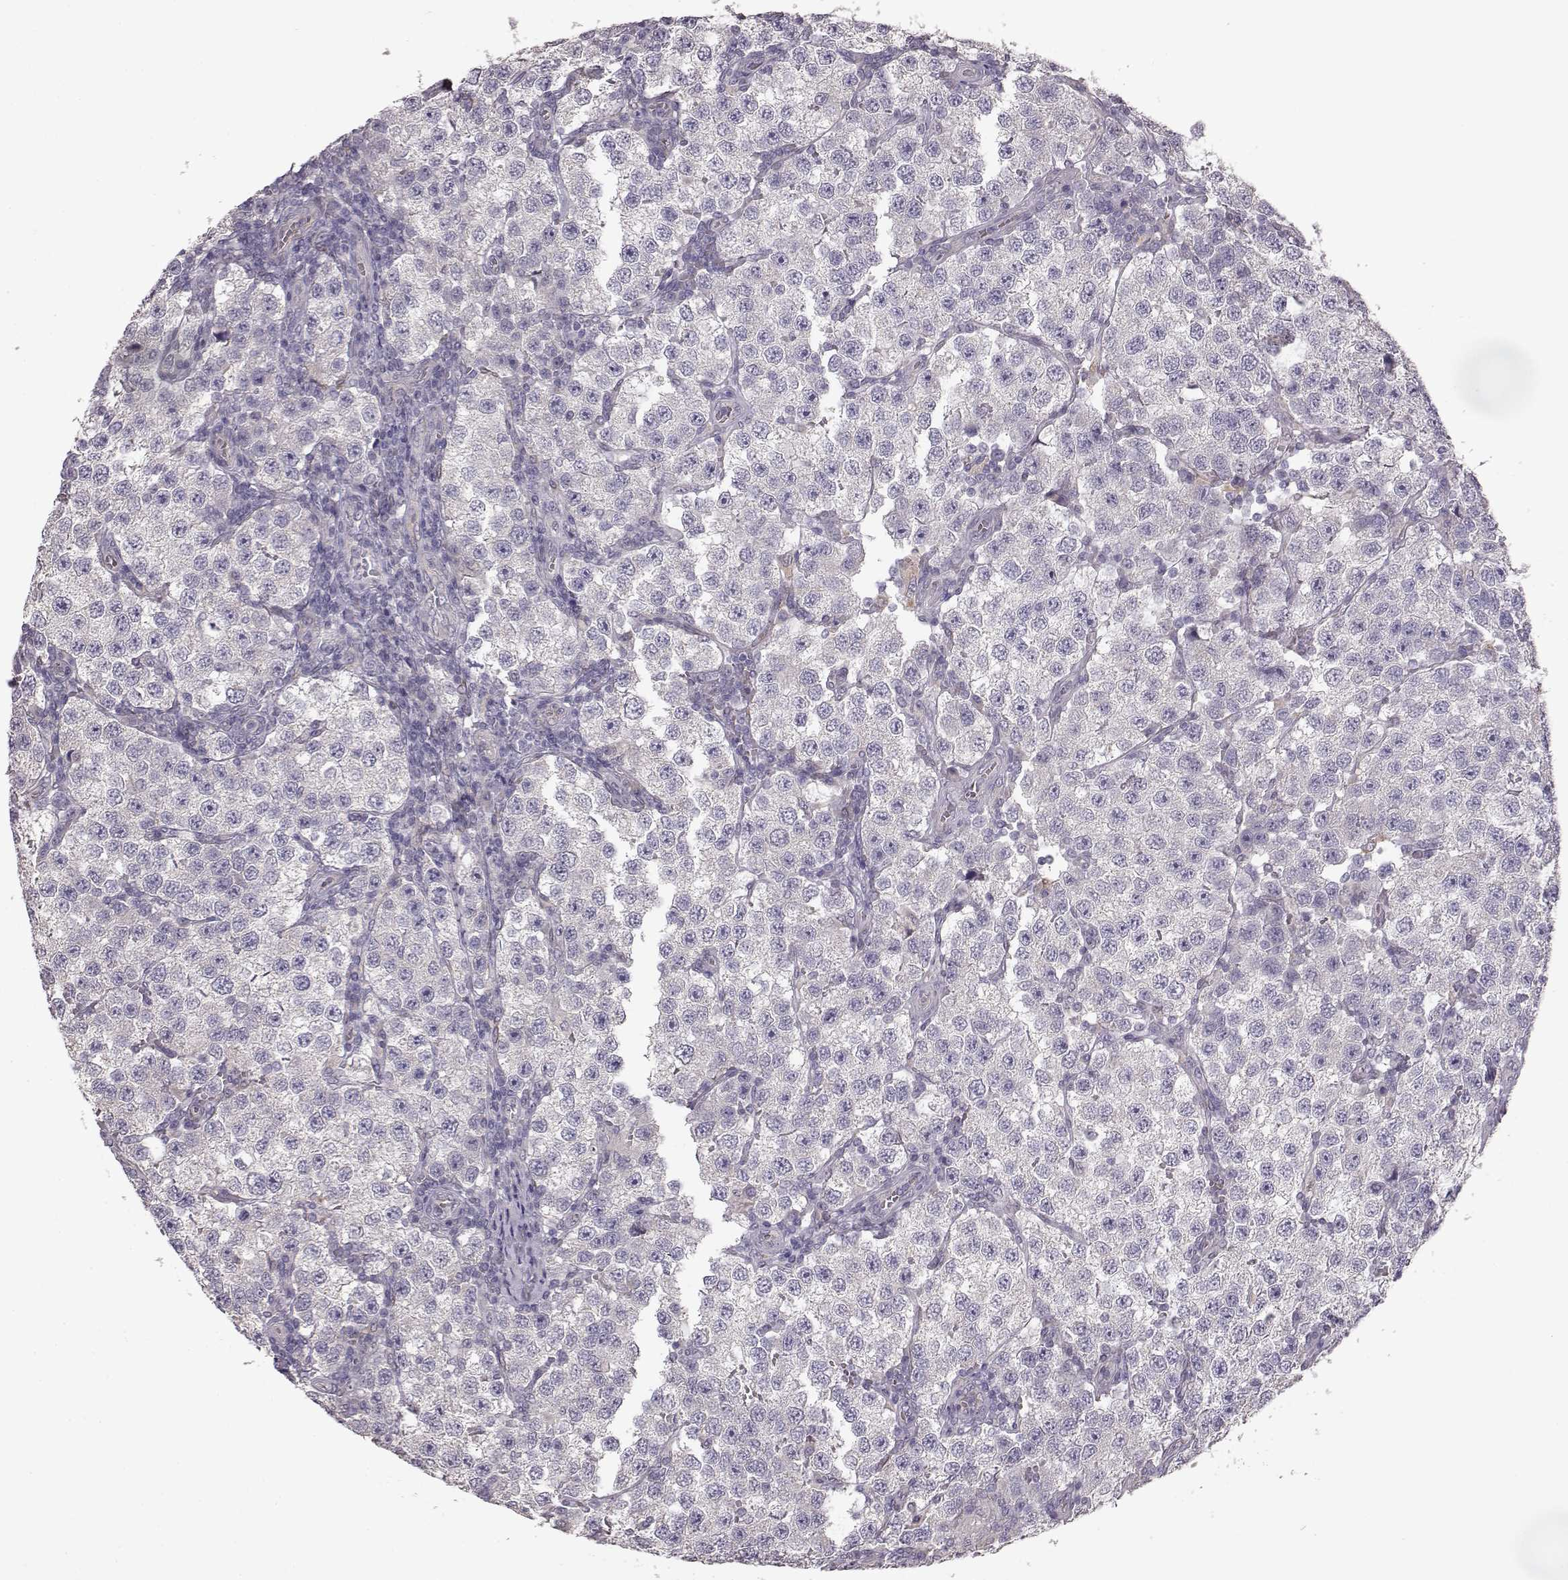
{"staining": {"intensity": "negative", "quantity": "none", "location": "none"}, "tissue": "testis cancer", "cell_type": "Tumor cells", "image_type": "cancer", "snomed": [{"axis": "morphology", "description": "Seminoma, NOS"}, {"axis": "topography", "description": "Testis"}], "caption": "Immunohistochemical staining of testis seminoma displays no significant positivity in tumor cells. The staining was performed using DAB (3,3'-diaminobenzidine) to visualize the protein expression in brown, while the nuclei were stained in blue with hematoxylin (Magnification: 20x).", "gene": "GHR", "patient": {"sex": "male", "age": 37}}